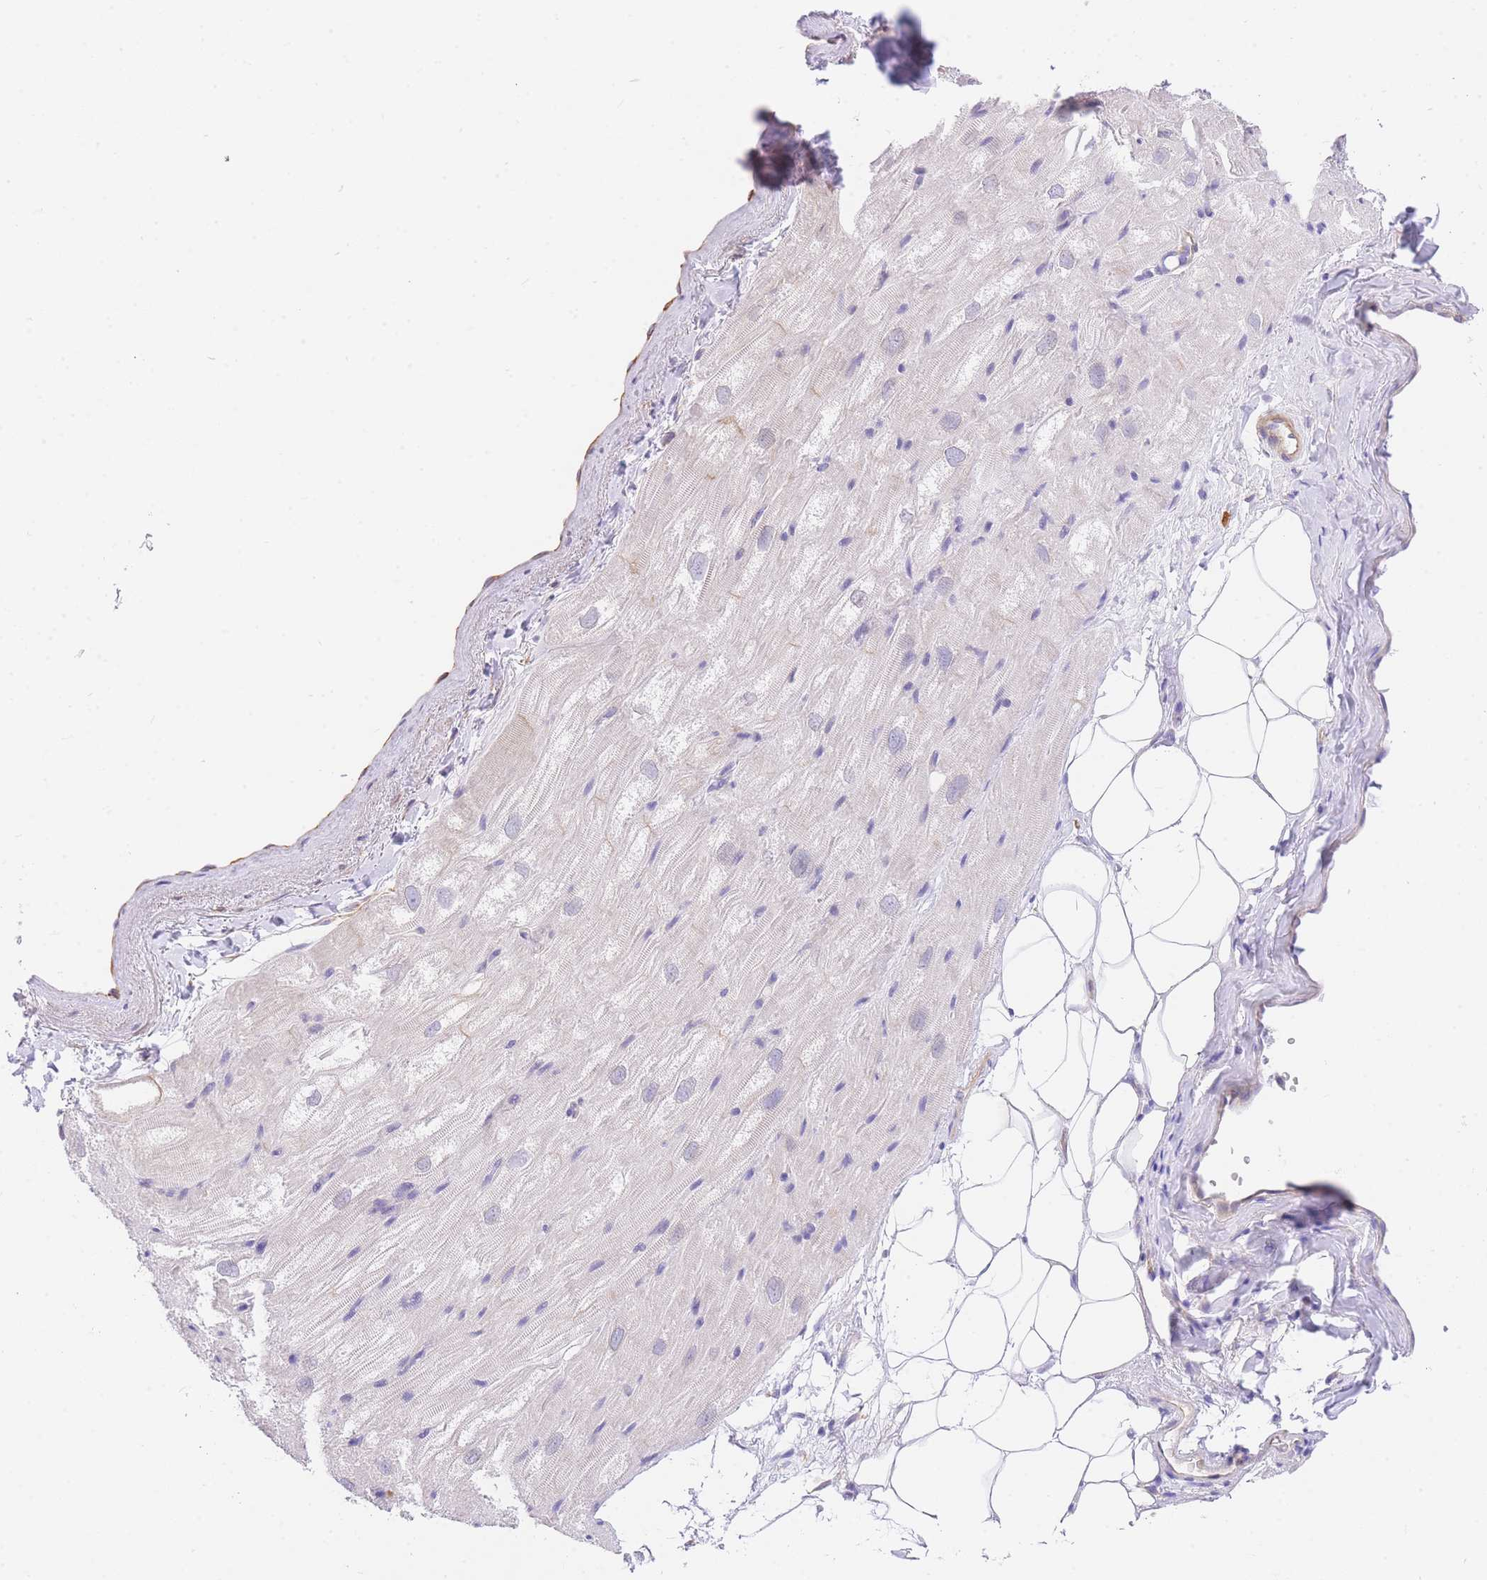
{"staining": {"intensity": "negative", "quantity": "none", "location": "none"}, "tissue": "heart muscle", "cell_type": "Cardiomyocytes", "image_type": "normal", "snomed": [{"axis": "morphology", "description": "Normal tissue, NOS"}, {"axis": "topography", "description": "Heart"}], "caption": "This micrograph is of unremarkable heart muscle stained with immunohistochemistry (IHC) to label a protein in brown with the nuclei are counter-stained blue. There is no staining in cardiomyocytes.", "gene": "SRSF12", "patient": {"sex": "male", "age": 50}}